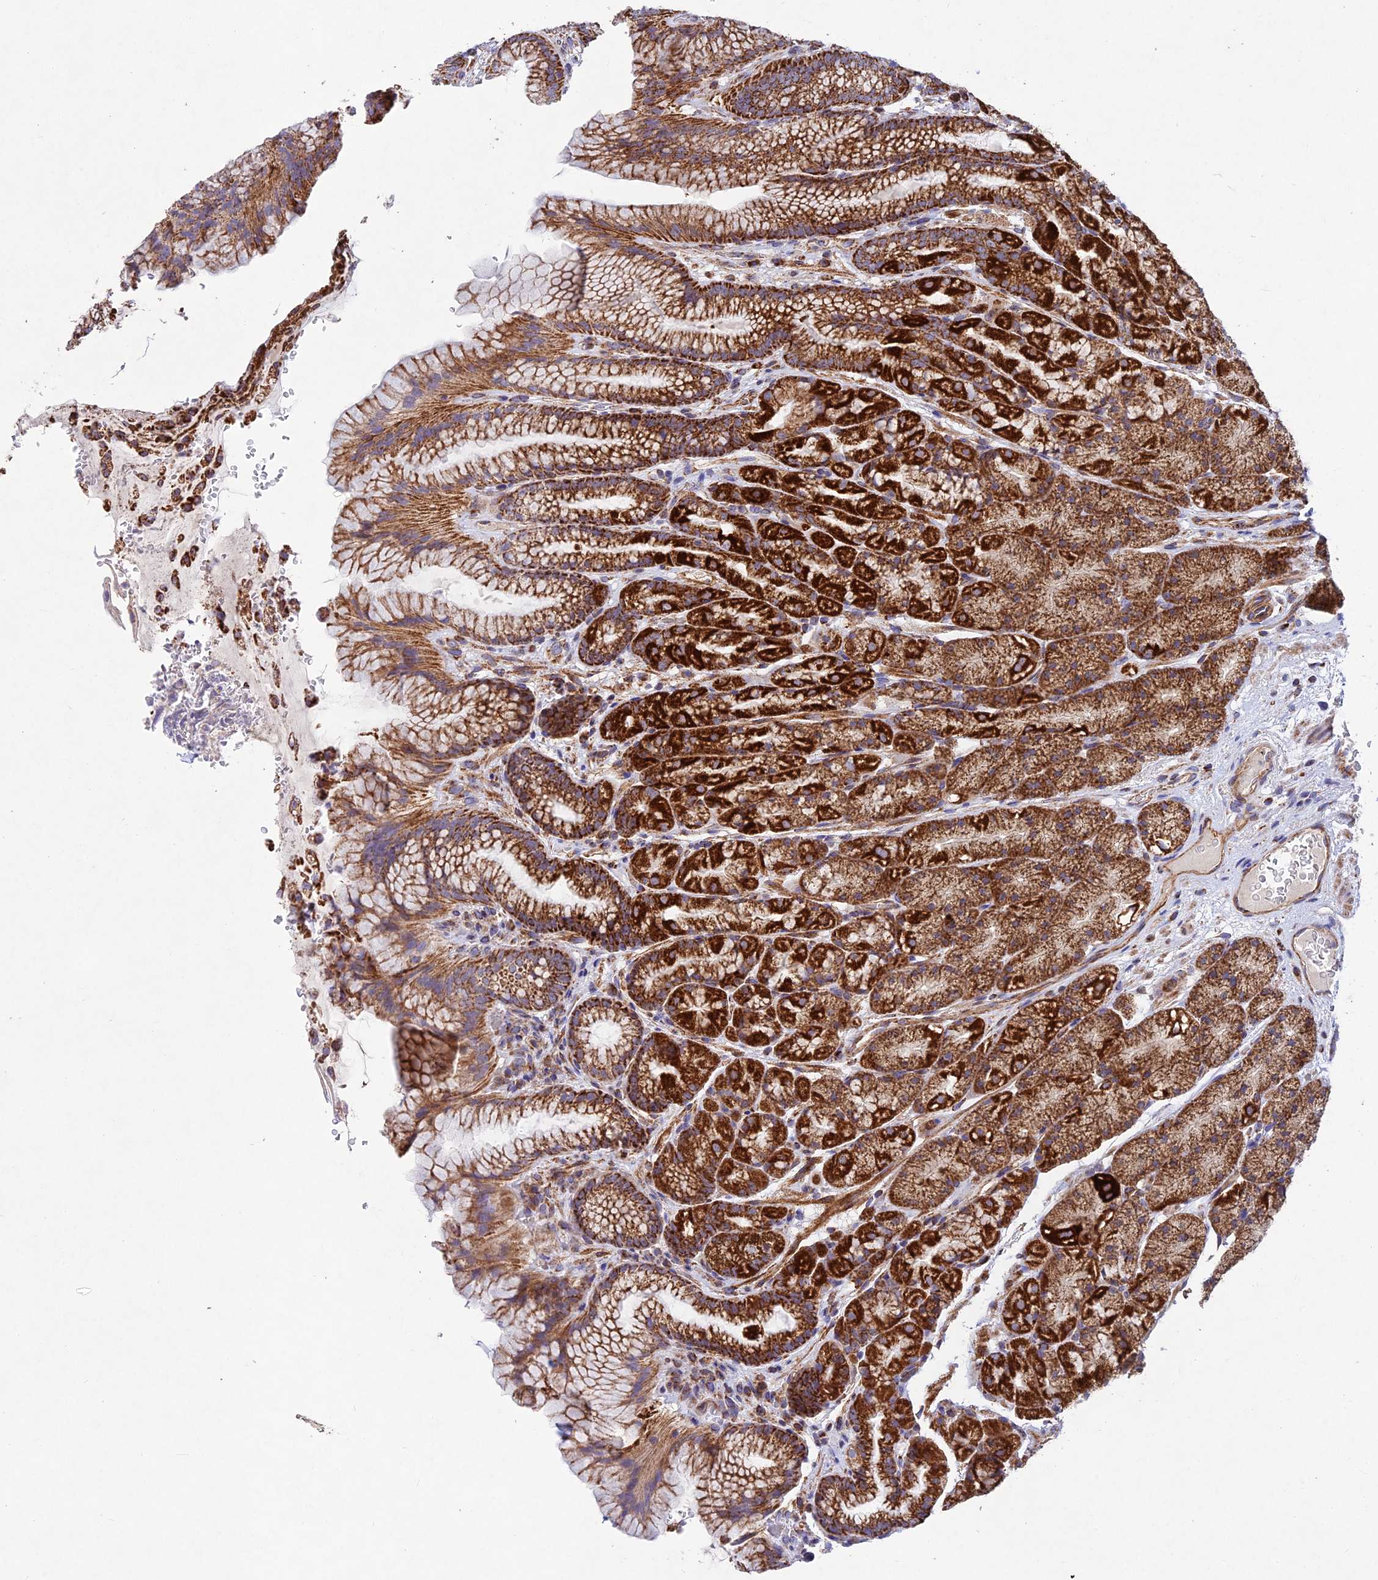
{"staining": {"intensity": "strong", "quantity": ">75%", "location": "cytoplasmic/membranous"}, "tissue": "stomach", "cell_type": "Glandular cells", "image_type": "normal", "snomed": [{"axis": "morphology", "description": "Normal tissue, NOS"}, {"axis": "topography", "description": "Stomach"}], "caption": "Immunohistochemical staining of unremarkable human stomach displays high levels of strong cytoplasmic/membranous expression in about >75% of glandular cells.", "gene": "KHDC3L", "patient": {"sex": "male", "age": 63}}